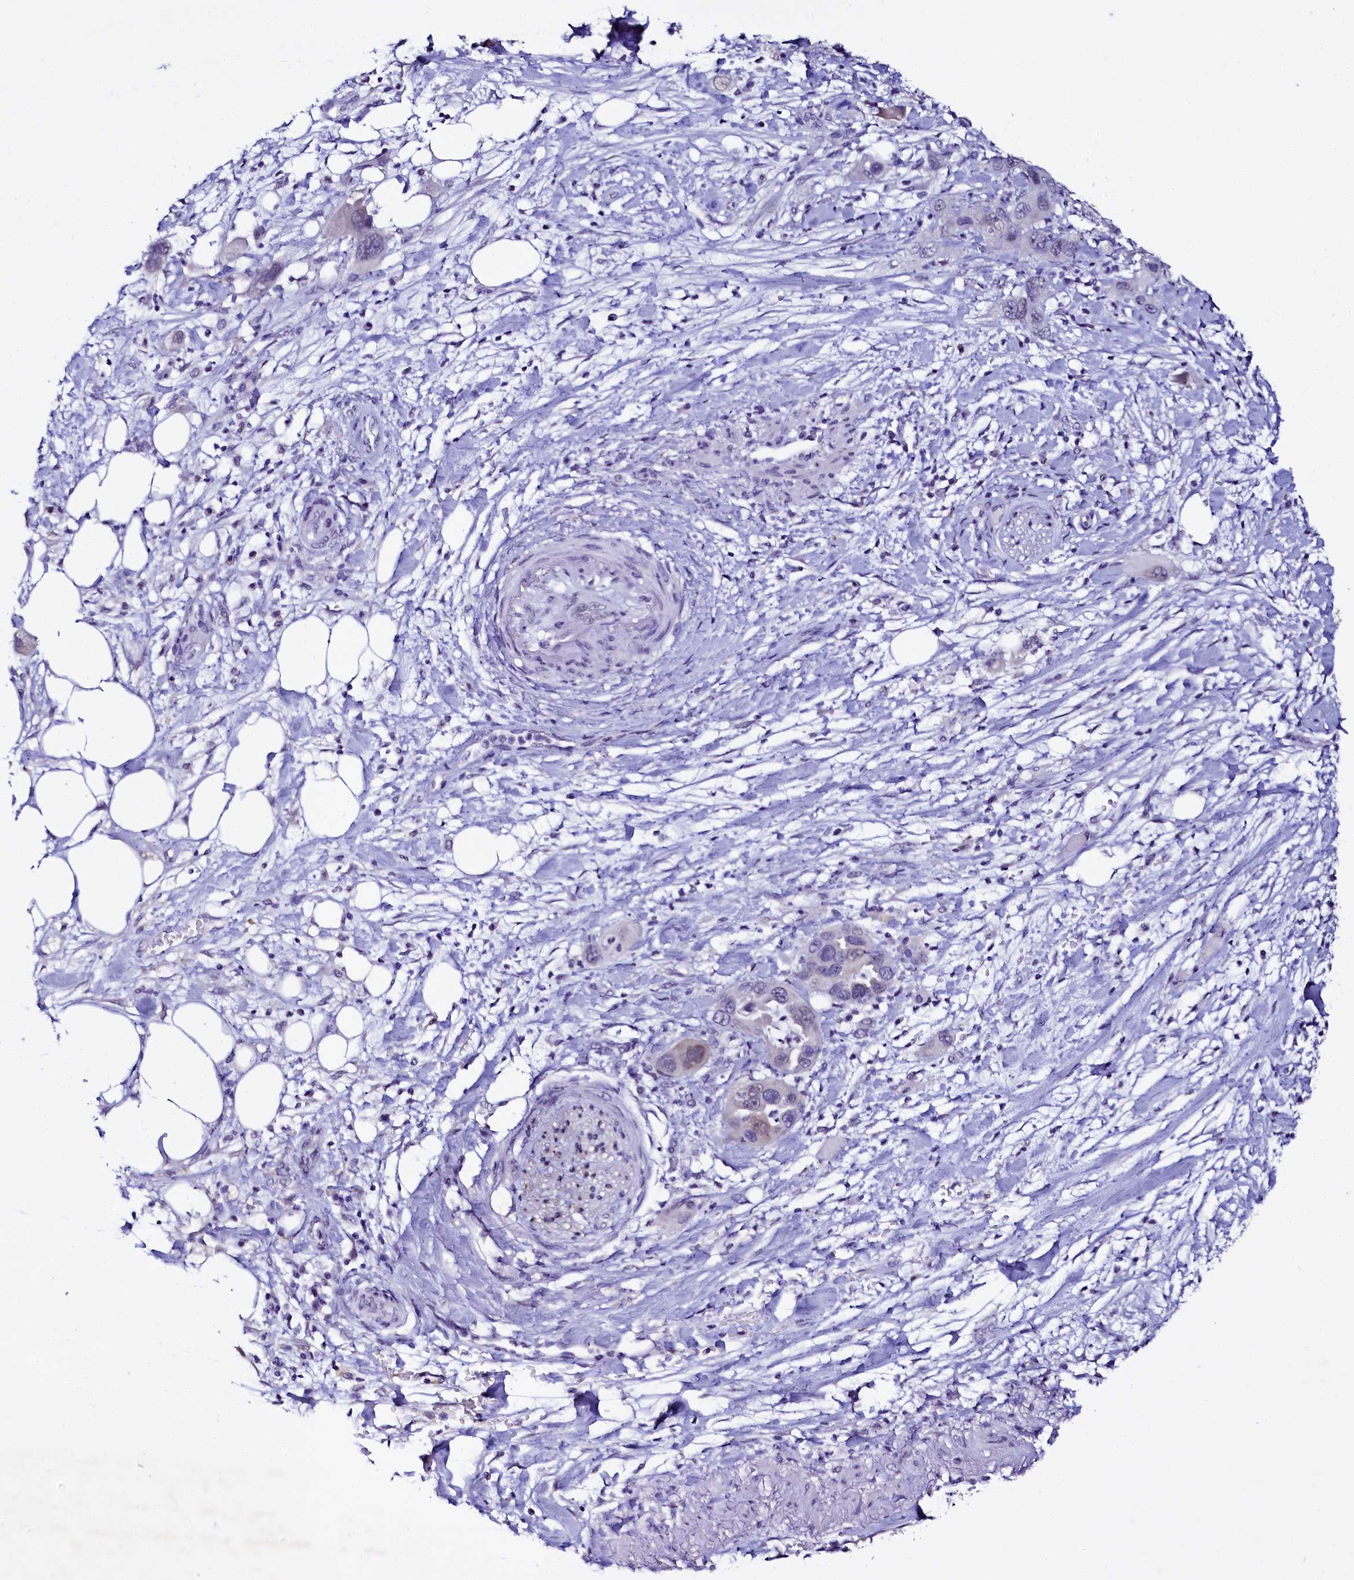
{"staining": {"intensity": "weak", "quantity": "25%-75%", "location": "nuclear"}, "tissue": "pancreatic cancer", "cell_type": "Tumor cells", "image_type": "cancer", "snomed": [{"axis": "morphology", "description": "Adenocarcinoma, NOS"}, {"axis": "topography", "description": "Pancreas"}], "caption": "An immunohistochemistry (IHC) histopathology image of tumor tissue is shown. Protein staining in brown highlights weak nuclear positivity in pancreatic adenocarcinoma within tumor cells.", "gene": "SORD", "patient": {"sex": "female", "age": 71}}